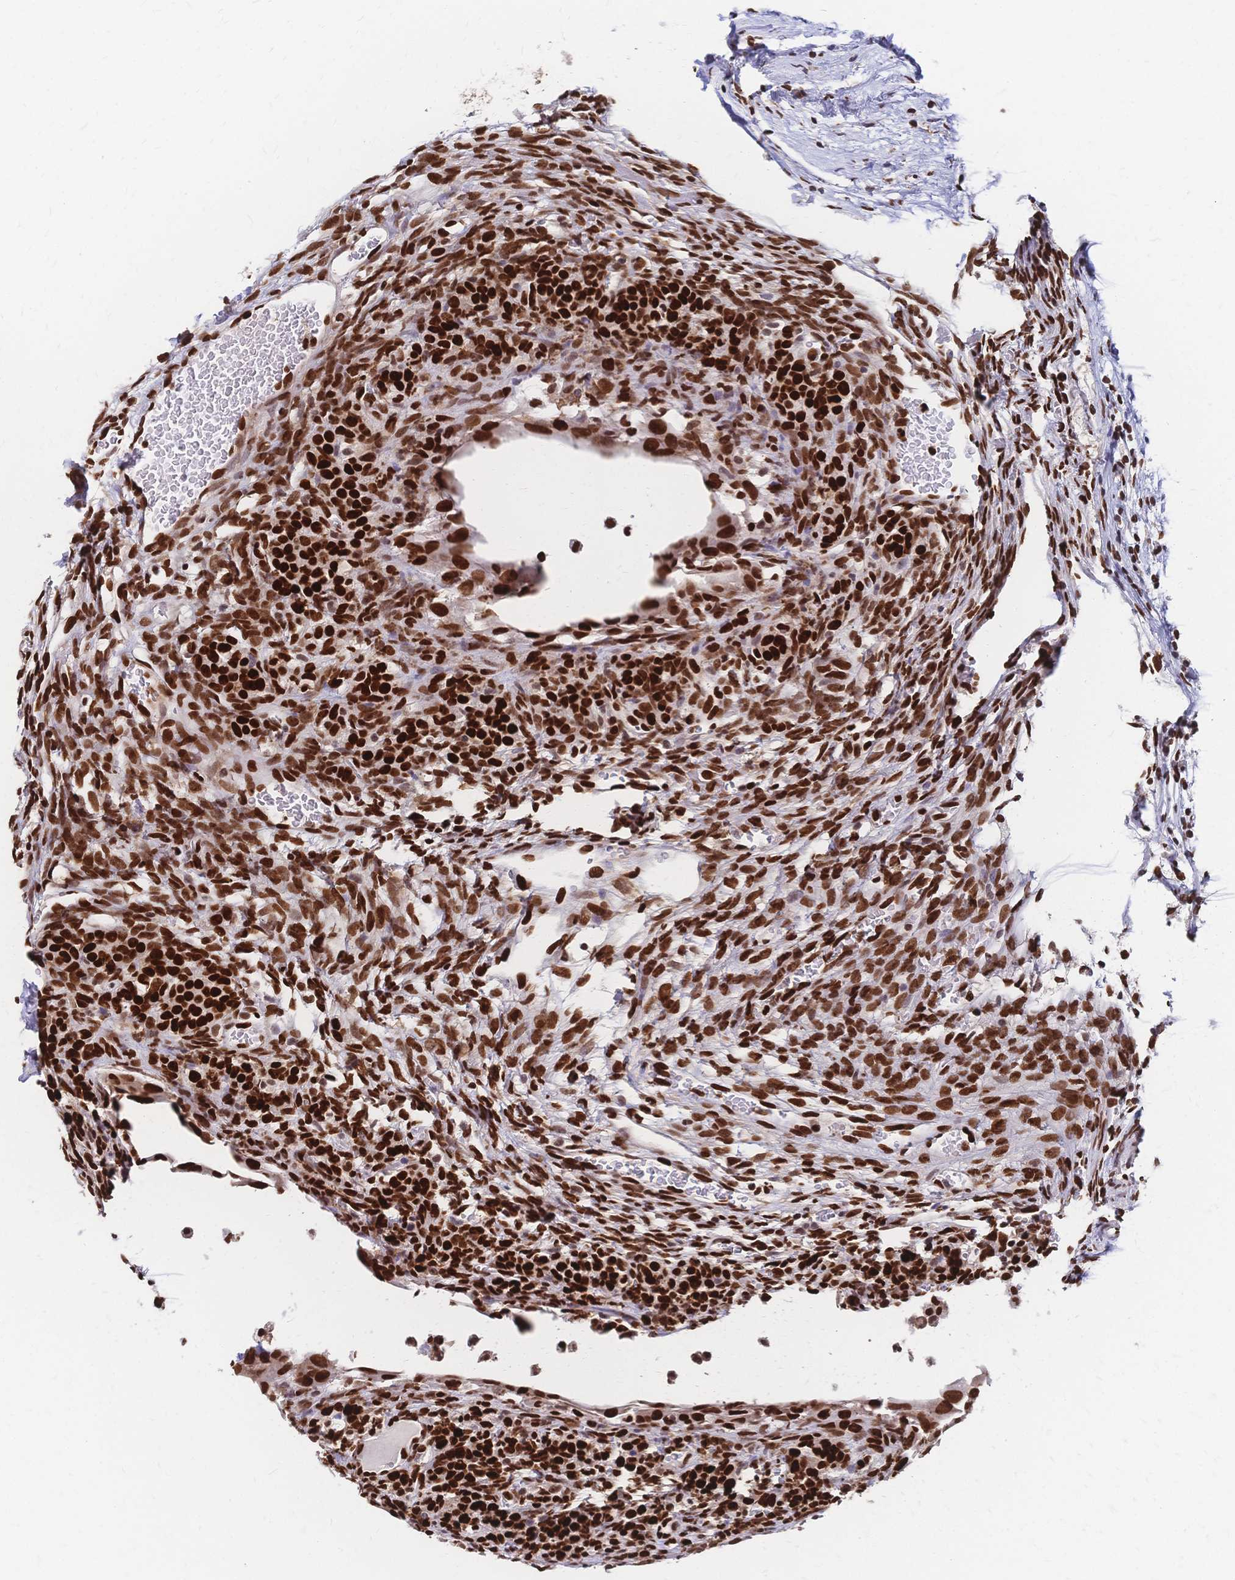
{"staining": {"intensity": "strong", "quantity": ">75%", "location": "nuclear"}, "tissue": "ovary", "cell_type": "Ovarian stroma cells", "image_type": "normal", "snomed": [{"axis": "morphology", "description": "Normal tissue, NOS"}, {"axis": "topography", "description": "Ovary"}], "caption": "Protein staining of benign ovary demonstrates strong nuclear positivity in about >75% of ovarian stroma cells.", "gene": "HDGF", "patient": {"sex": "female", "age": 34}}